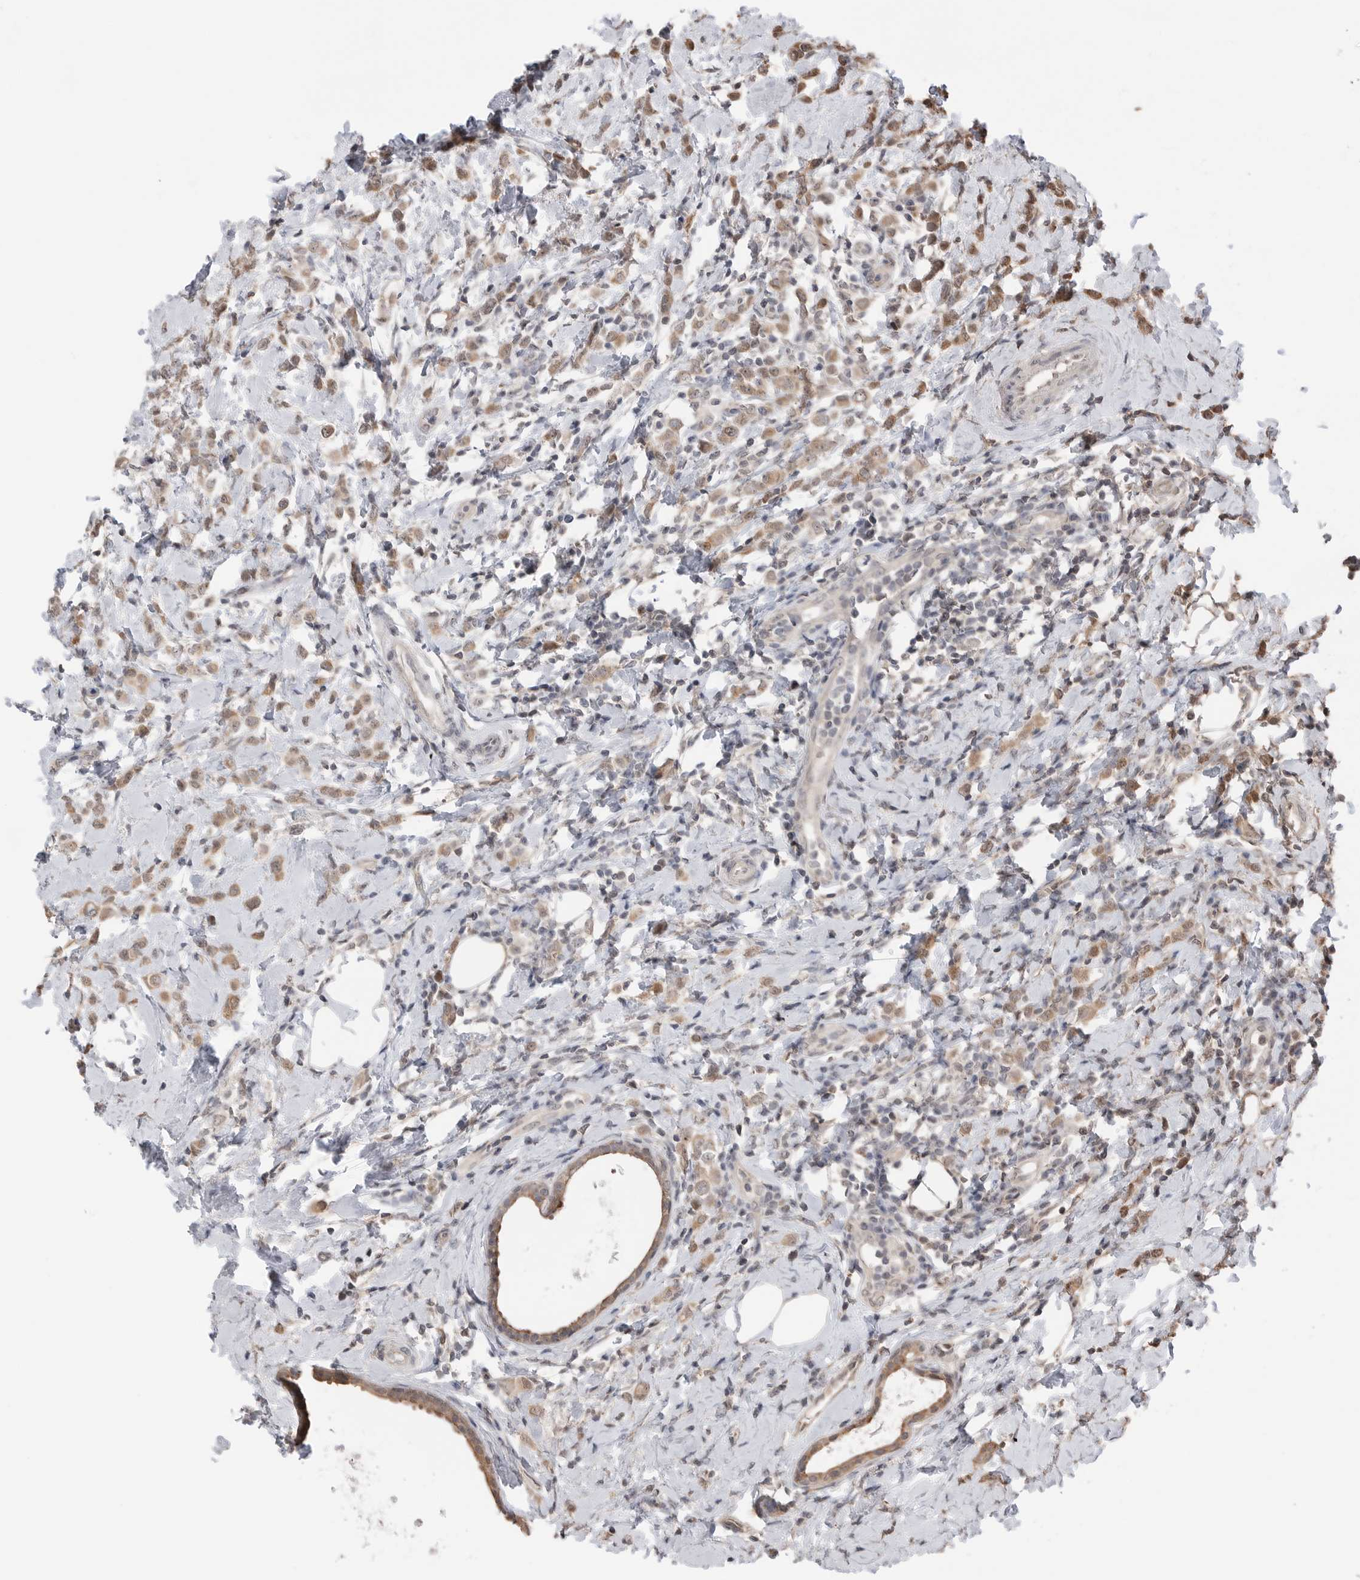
{"staining": {"intensity": "moderate", "quantity": ">75%", "location": "cytoplasmic/membranous"}, "tissue": "breast cancer", "cell_type": "Tumor cells", "image_type": "cancer", "snomed": [{"axis": "morphology", "description": "Lobular carcinoma"}, {"axis": "topography", "description": "Breast"}], "caption": "The histopathology image reveals a brown stain indicating the presence of a protein in the cytoplasmic/membranous of tumor cells in breast cancer.", "gene": "PEAK1", "patient": {"sex": "female", "age": 47}}